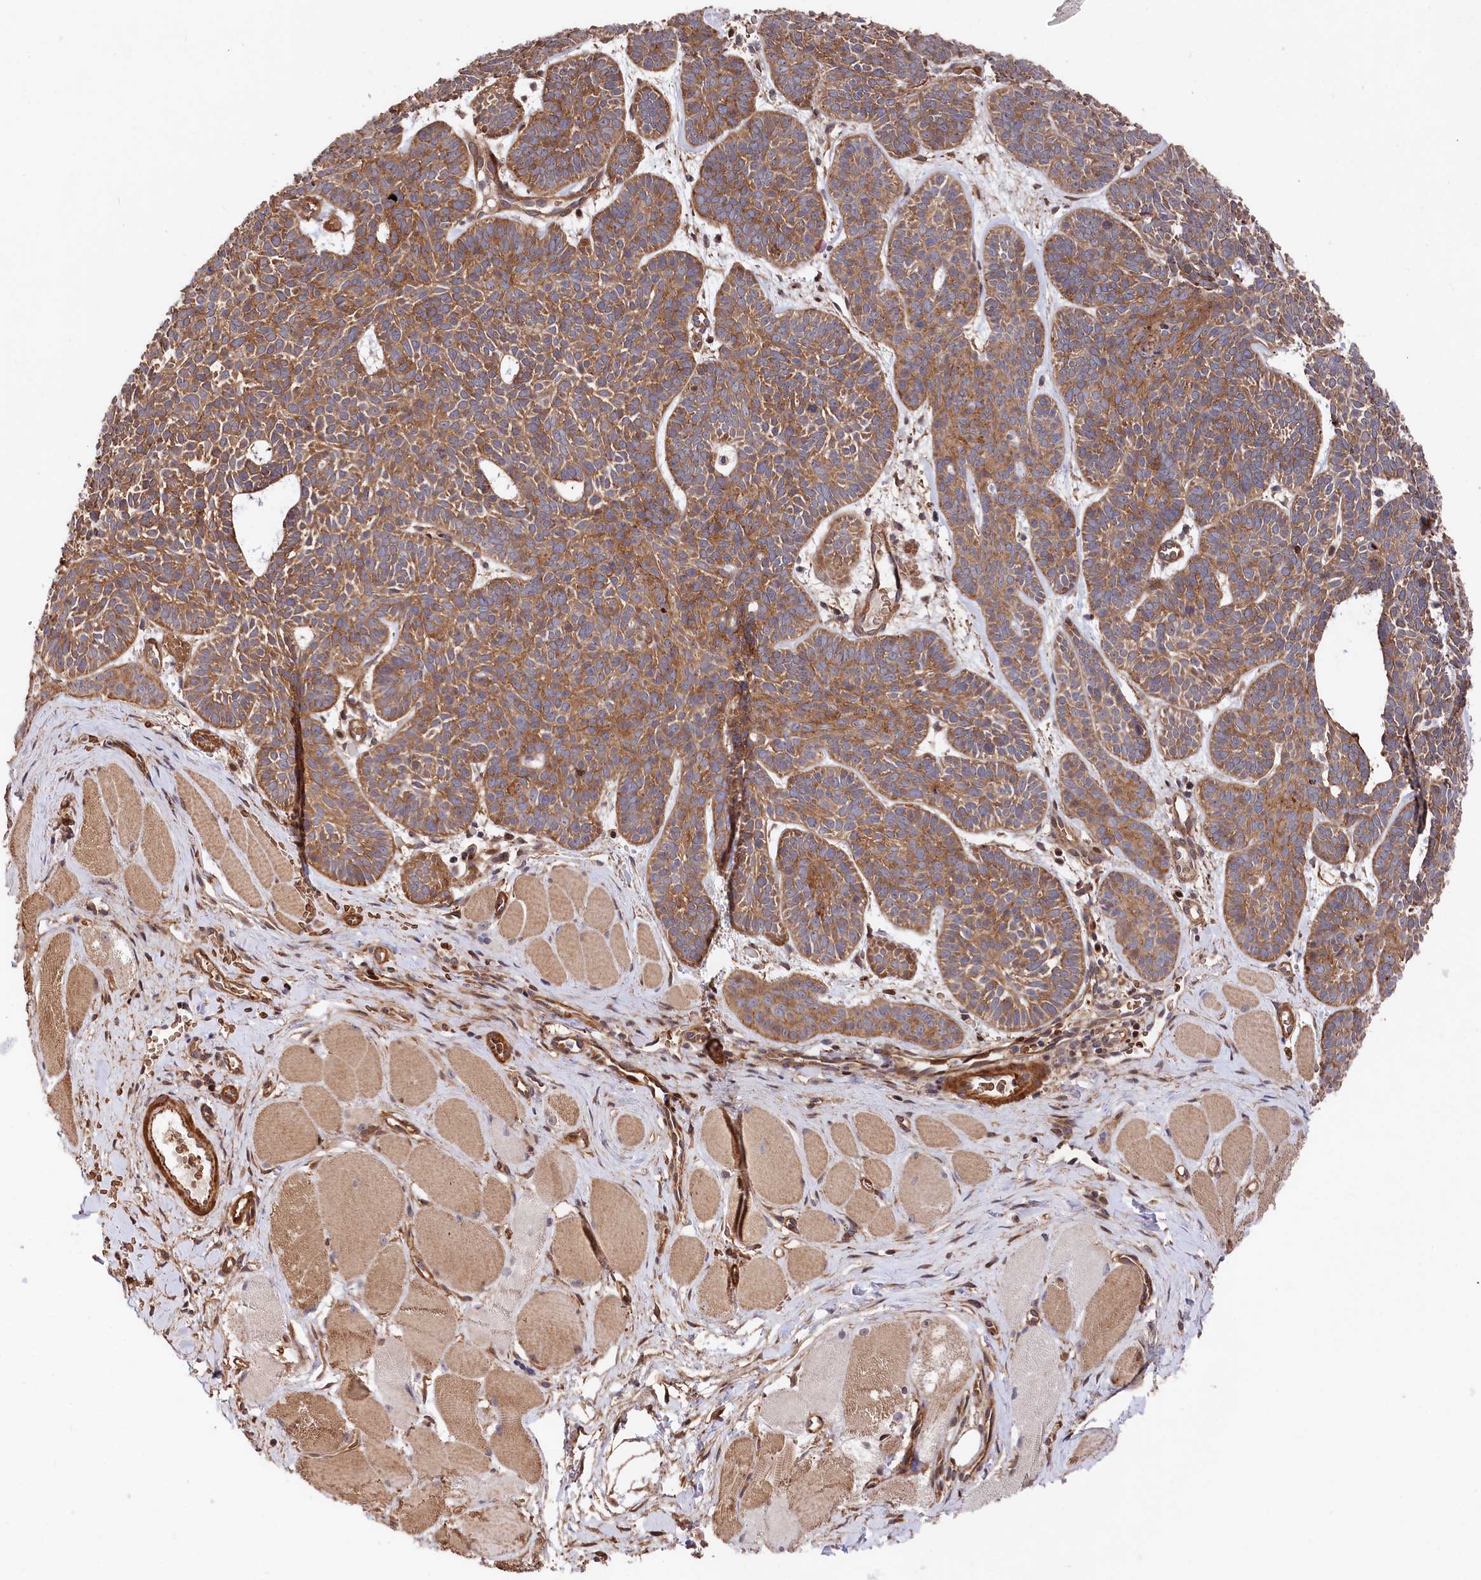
{"staining": {"intensity": "moderate", "quantity": ">75%", "location": "cytoplasmic/membranous"}, "tissue": "skin cancer", "cell_type": "Tumor cells", "image_type": "cancer", "snomed": [{"axis": "morphology", "description": "Basal cell carcinoma"}, {"axis": "topography", "description": "Skin"}], "caption": "Basal cell carcinoma (skin) stained for a protein reveals moderate cytoplasmic/membranous positivity in tumor cells.", "gene": "TNKS1BP1", "patient": {"sex": "male", "age": 85}}